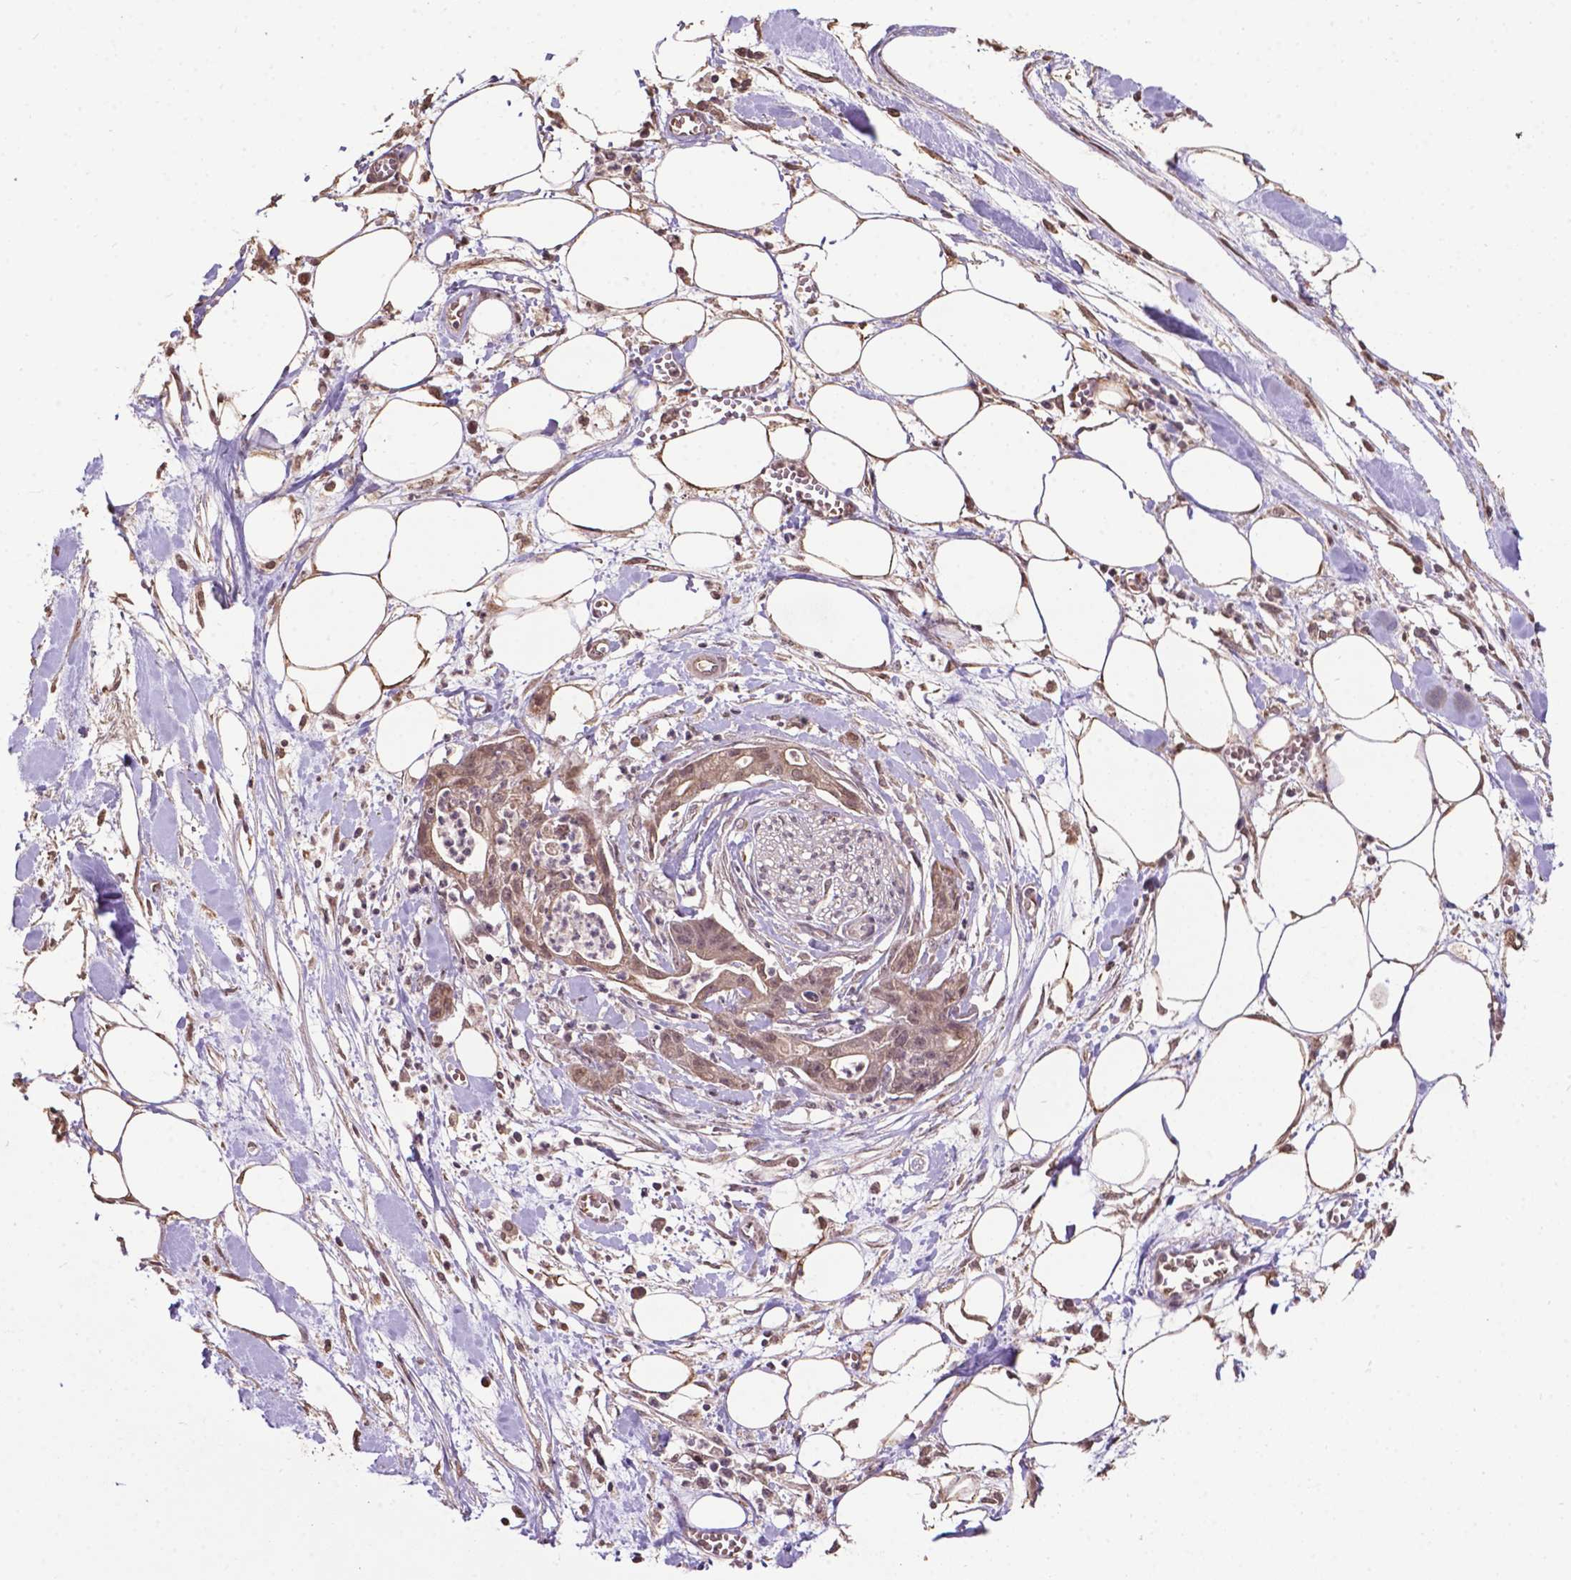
{"staining": {"intensity": "weak", "quantity": ">75%", "location": "cytoplasmic/membranous"}, "tissue": "pancreatic cancer", "cell_type": "Tumor cells", "image_type": "cancer", "snomed": [{"axis": "morphology", "description": "Normal tissue, NOS"}, {"axis": "morphology", "description": "Adenocarcinoma, NOS"}, {"axis": "topography", "description": "Lymph node"}, {"axis": "topography", "description": "Pancreas"}], "caption": "Weak cytoplasmic/membranous expression for a protein is present in about >75% of tumor cells of pancreatic cancer using immunohistochemistry (IHC).", "gene": "GLRA2", "patient": {"sex": "female", "age": 58}}